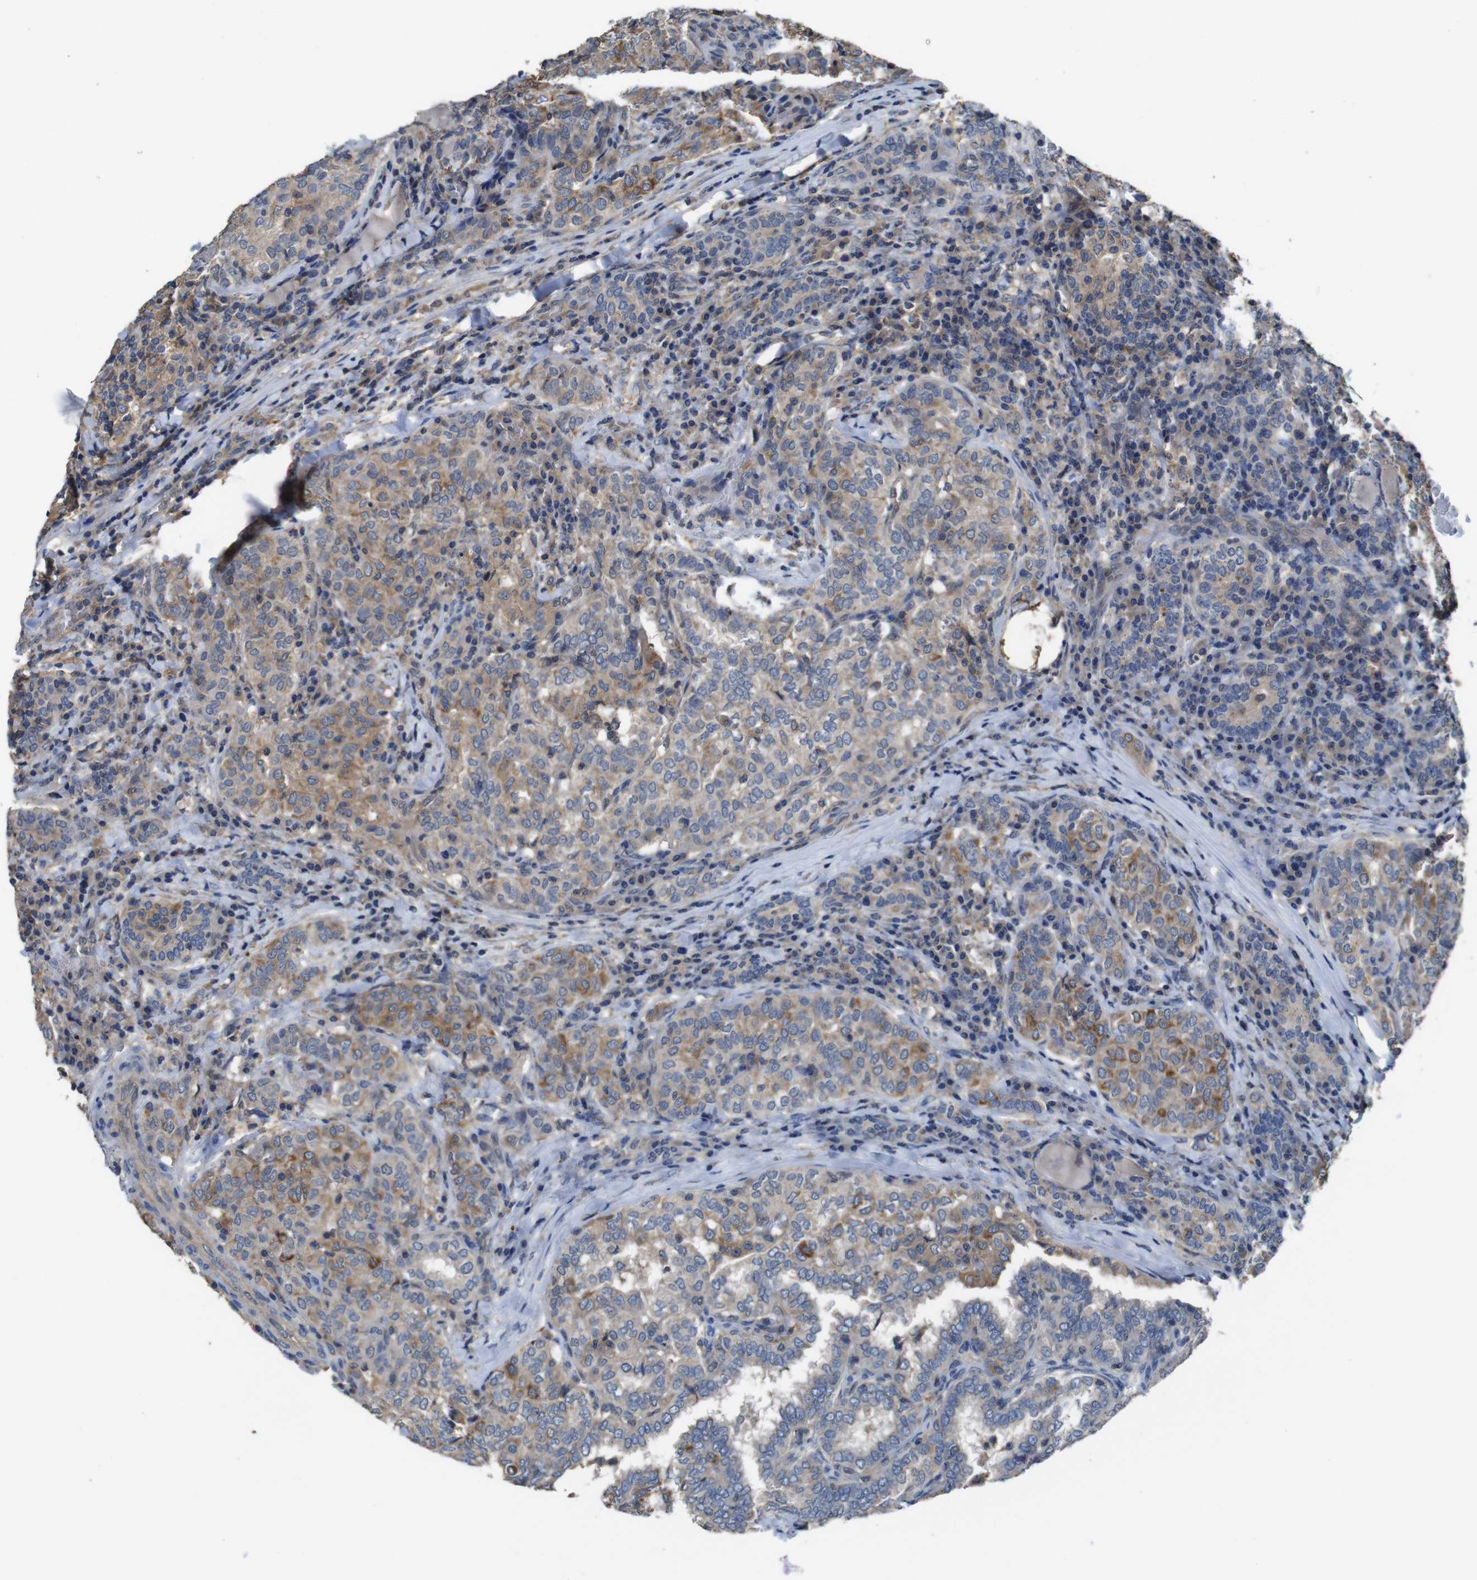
{"staining": {"intensity": "moderate", "quantity": ">75%", "location": "cytoplasmic/membranous"}, "tissue": "thyroid cancer", "cell_type": "Tumor cells", "image_type": "cancer", "snomed": [{"axis": "morphology", "description": "Papillary adenocarcinoma, NOS"}, {"axis": "topography", "description": "Thyroid gland"}], "caption": "Immunohistochemistry histopathology image of neoplastic tissue: thyroid cancer (papillary adenocarcinoma) stained using immunohistochemistry shows medium levels of moderate protein expression localized specifically in the cytoplasmic/membranous of tumor cells, appearing as a cytoplasmic/membranous brown color.", "gene": "GLIPR1", "patient": {"sex": "female", "age": 30}}